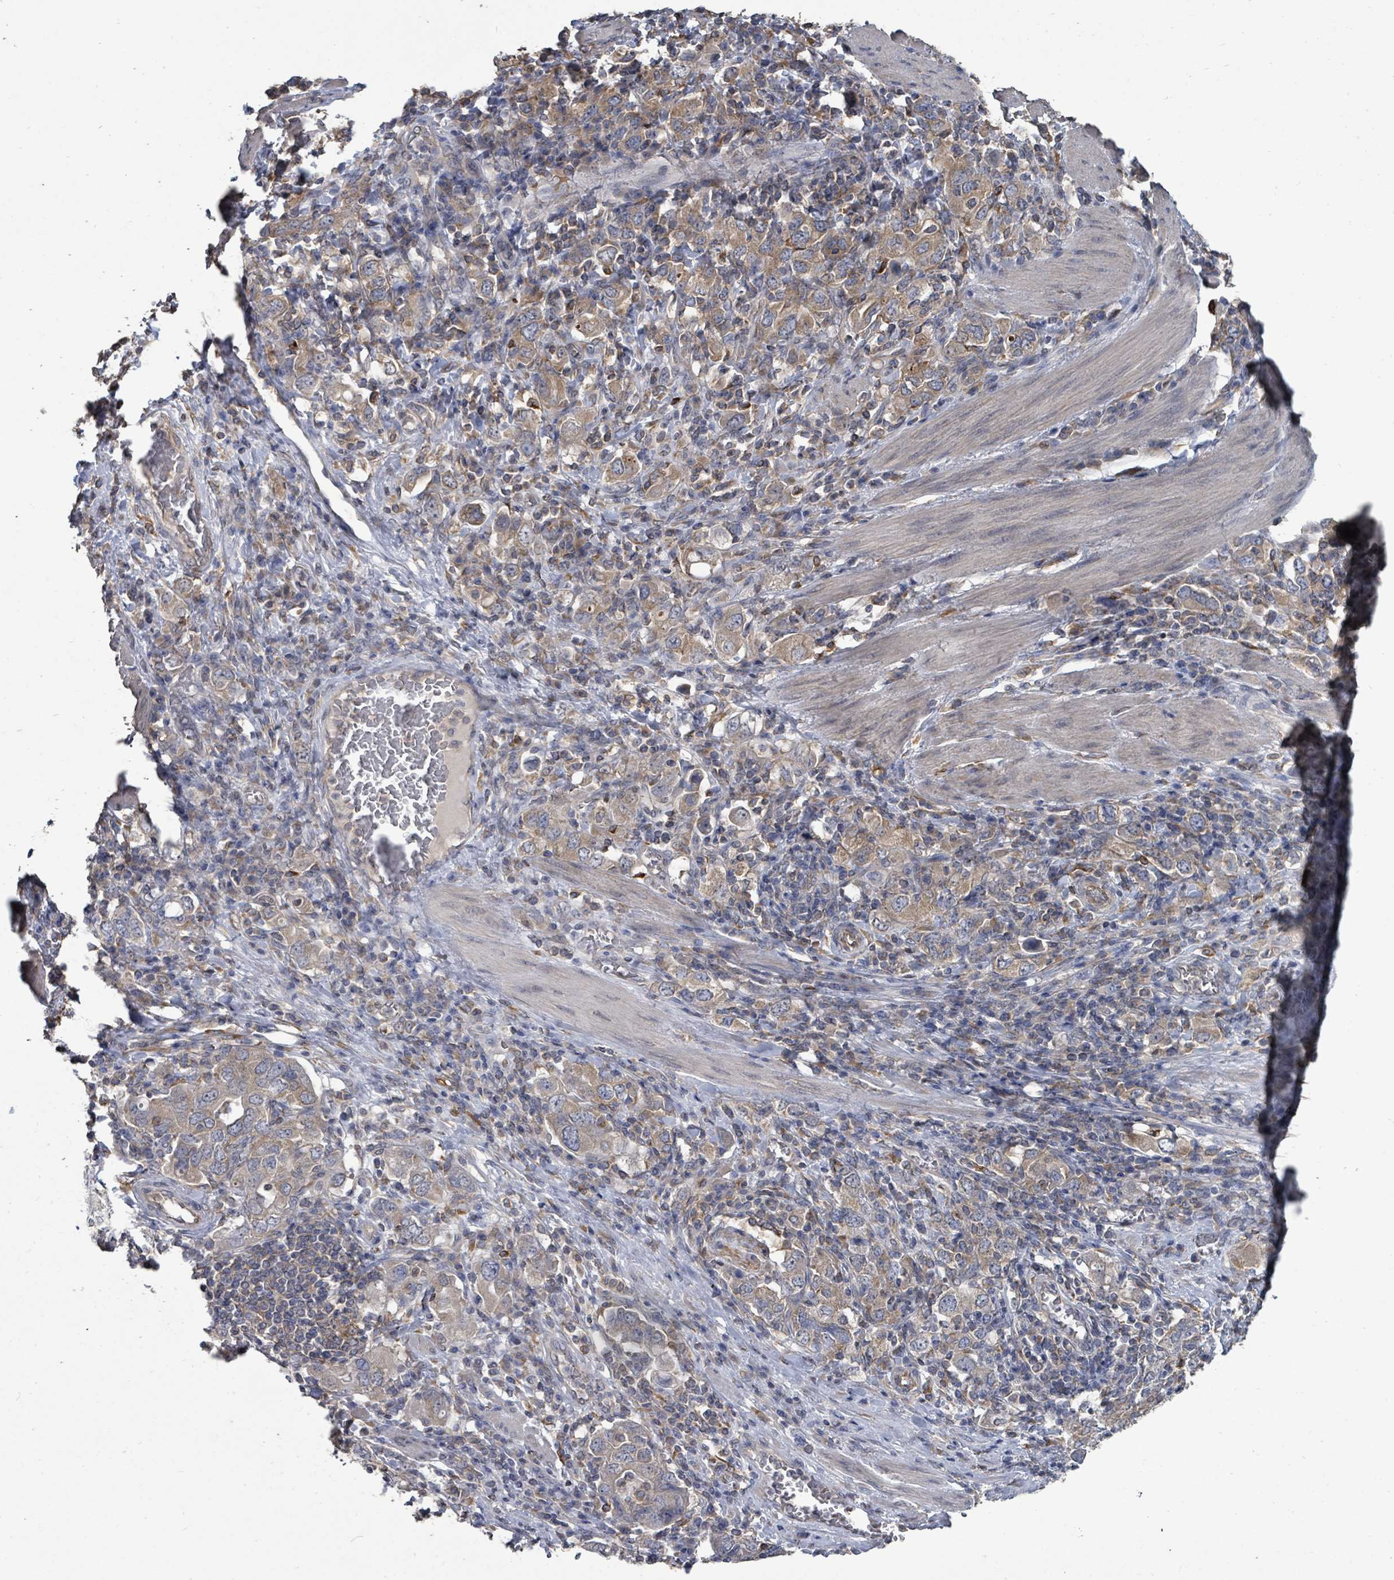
{"staining": {"intensity": "weak", "quantity": ">75%", "location": "cytoplasmic/membranous"}, "tissue": "stomach cancer", "cell_type": "Tumor cells", "image_type": "cancer", "snomed": [{"axis": "morphology", "description": "Adenocarcinoma, NOS"}, {"axis": "topography", "description": "Stomach, upper"}, {"axis": "topography", "description": "Stomach"}], "caption": "Tumor cells show low levels of weak cytoplasmic/membranous staining in approximately >75% of cells in stomach cancer.", "gene": "SLC9A7", "patient": {"sex": "male", "age": 62}}